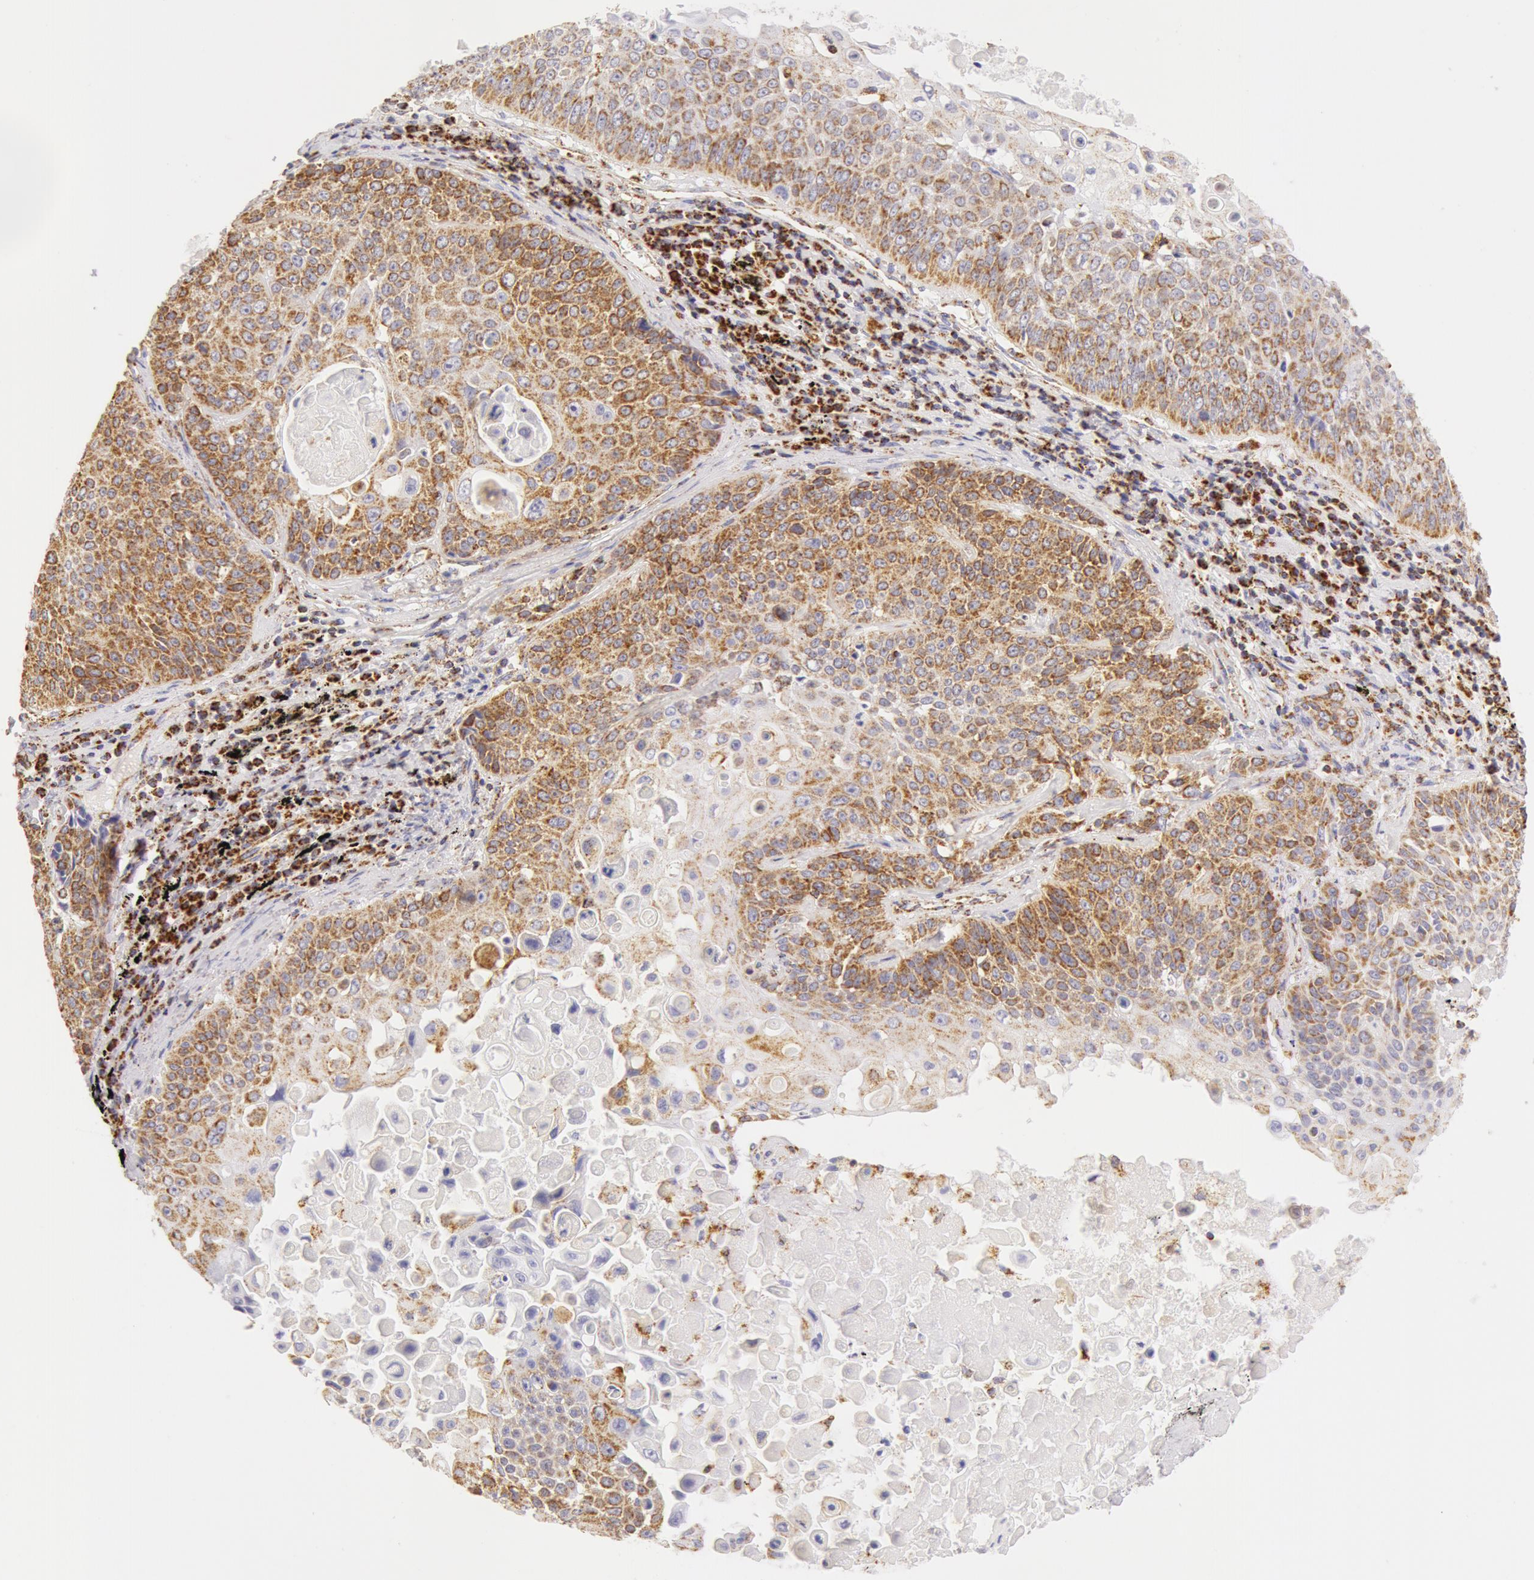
{"staining": {"intensity": "moderate", "quantity": ">75%", "location": "cytoplasmic/membranous"}, "tissue": "lung cancer", "cell_type": "Tumor cells", "image_type": "cancer", "snomed": [{"axis": "morphology", "description": "Adenocarcinoma, NOS"}, {"axis": "topography", "description": "Lung"}], "caption": "Immunohistochemistry staining of lung cancer, which demonstrates medium levels of moderate cytoplasmic/membranous expression in approximately >75% of tumor cells indicating moderate cytoplasmic/membranous protein expression. The staining was performed using DAB (3,3'-diaminobenzidine) (brown) for protein detection and nuclei were counterstained in hematoxylin (blue).", "gene": "ATP5F1B", "patient": {"sex": "male", "age": 60}}